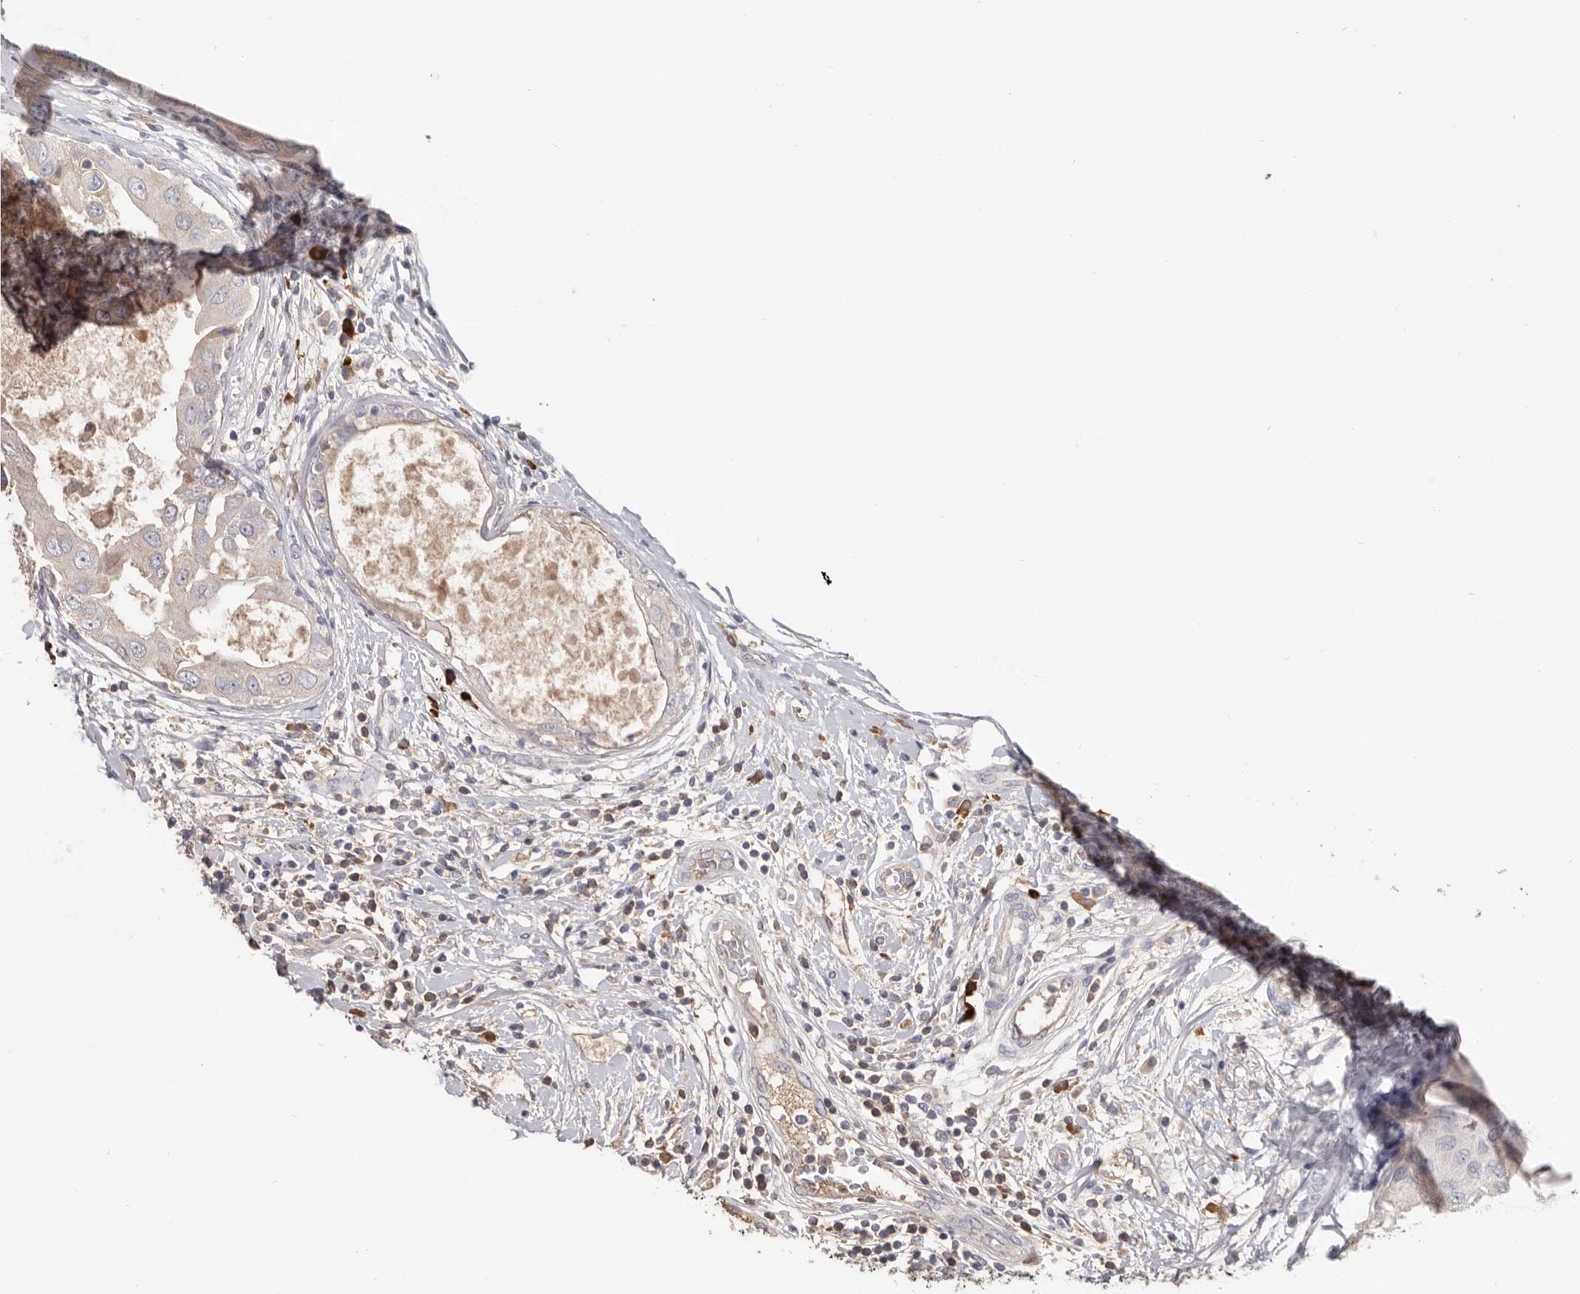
{"staining": {"intensity": "negative", "quantity": "none", "location": "none"}, "tissue": "breast cancer", "cell_type": "Tumor cells", "image_type": "cancer", "snomed": [{"axis": "morphology", "description": "Duct carcinoma"}, {"axis": "topography", "description": "Breast"}], "caption": "An image of human breast cancer is negative for staining in tumor cells.", "gene": "HCAR2", "patient": {"sex": "female", "age": 27}}